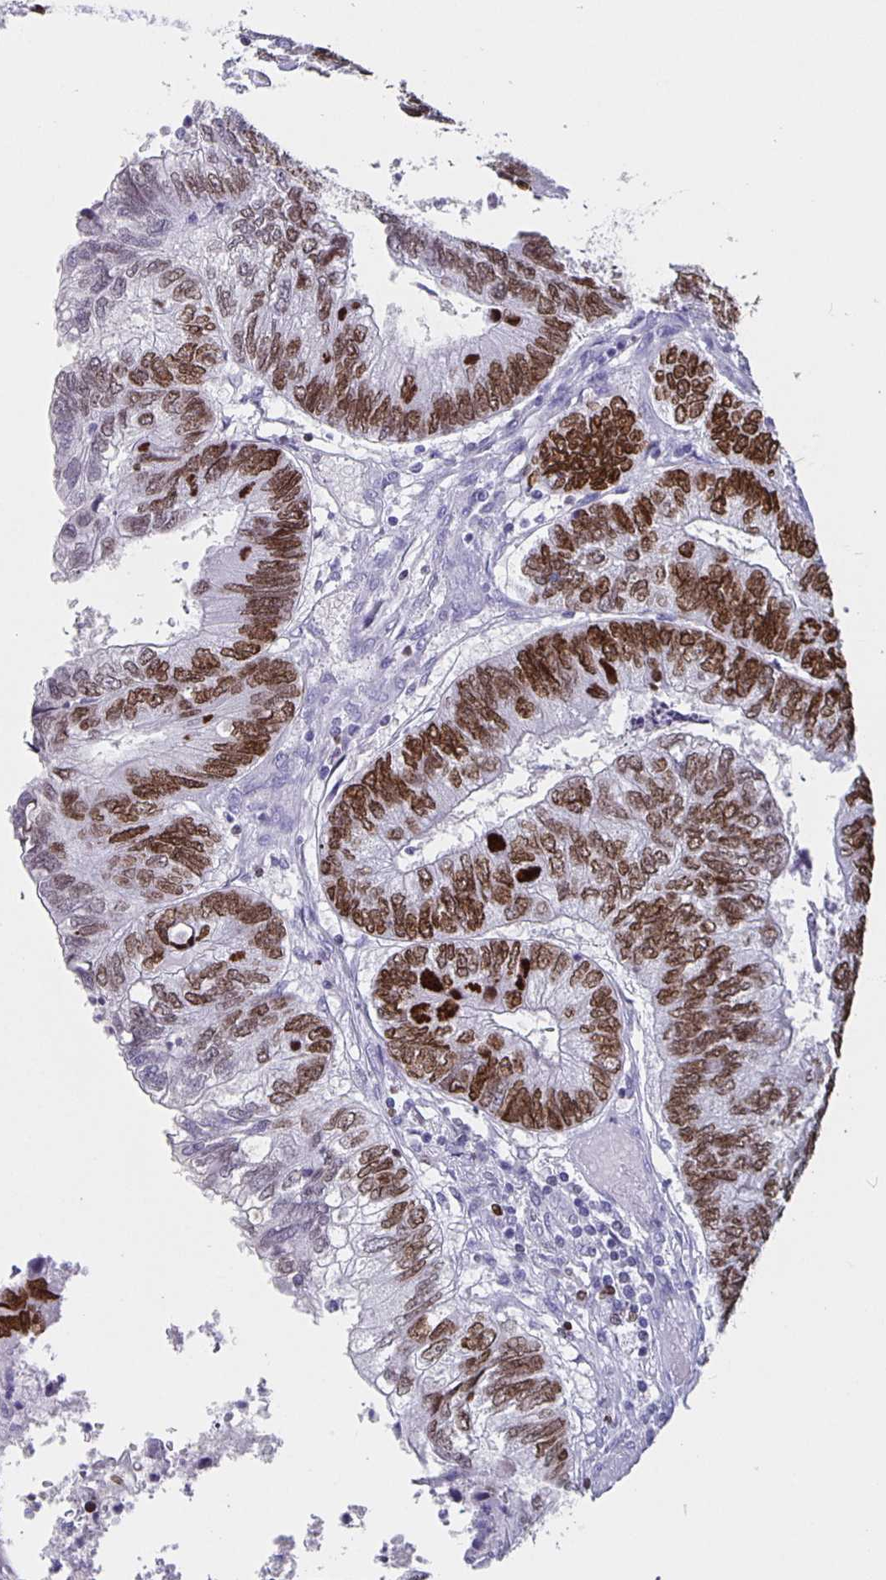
{"staining": {"intensity": "moderate", "quantity": ">75%", "location": "nuclear"}, "tissue": "colorectal cancer", "cell_type": "Tumor cells", "image_type": "cancer", "snomed": [{"axis": "morphology", "description": "Adenocarcinoma, NOS"}, {"axis": "topography", "description": "Colon"}], "caption": "Moderate nuclear positivity is identified in about >75% of tumor cells in adenocarcinoma (colorectal).", "gene": "SATB2", "patient": {"sex": "female", "age": 67}}